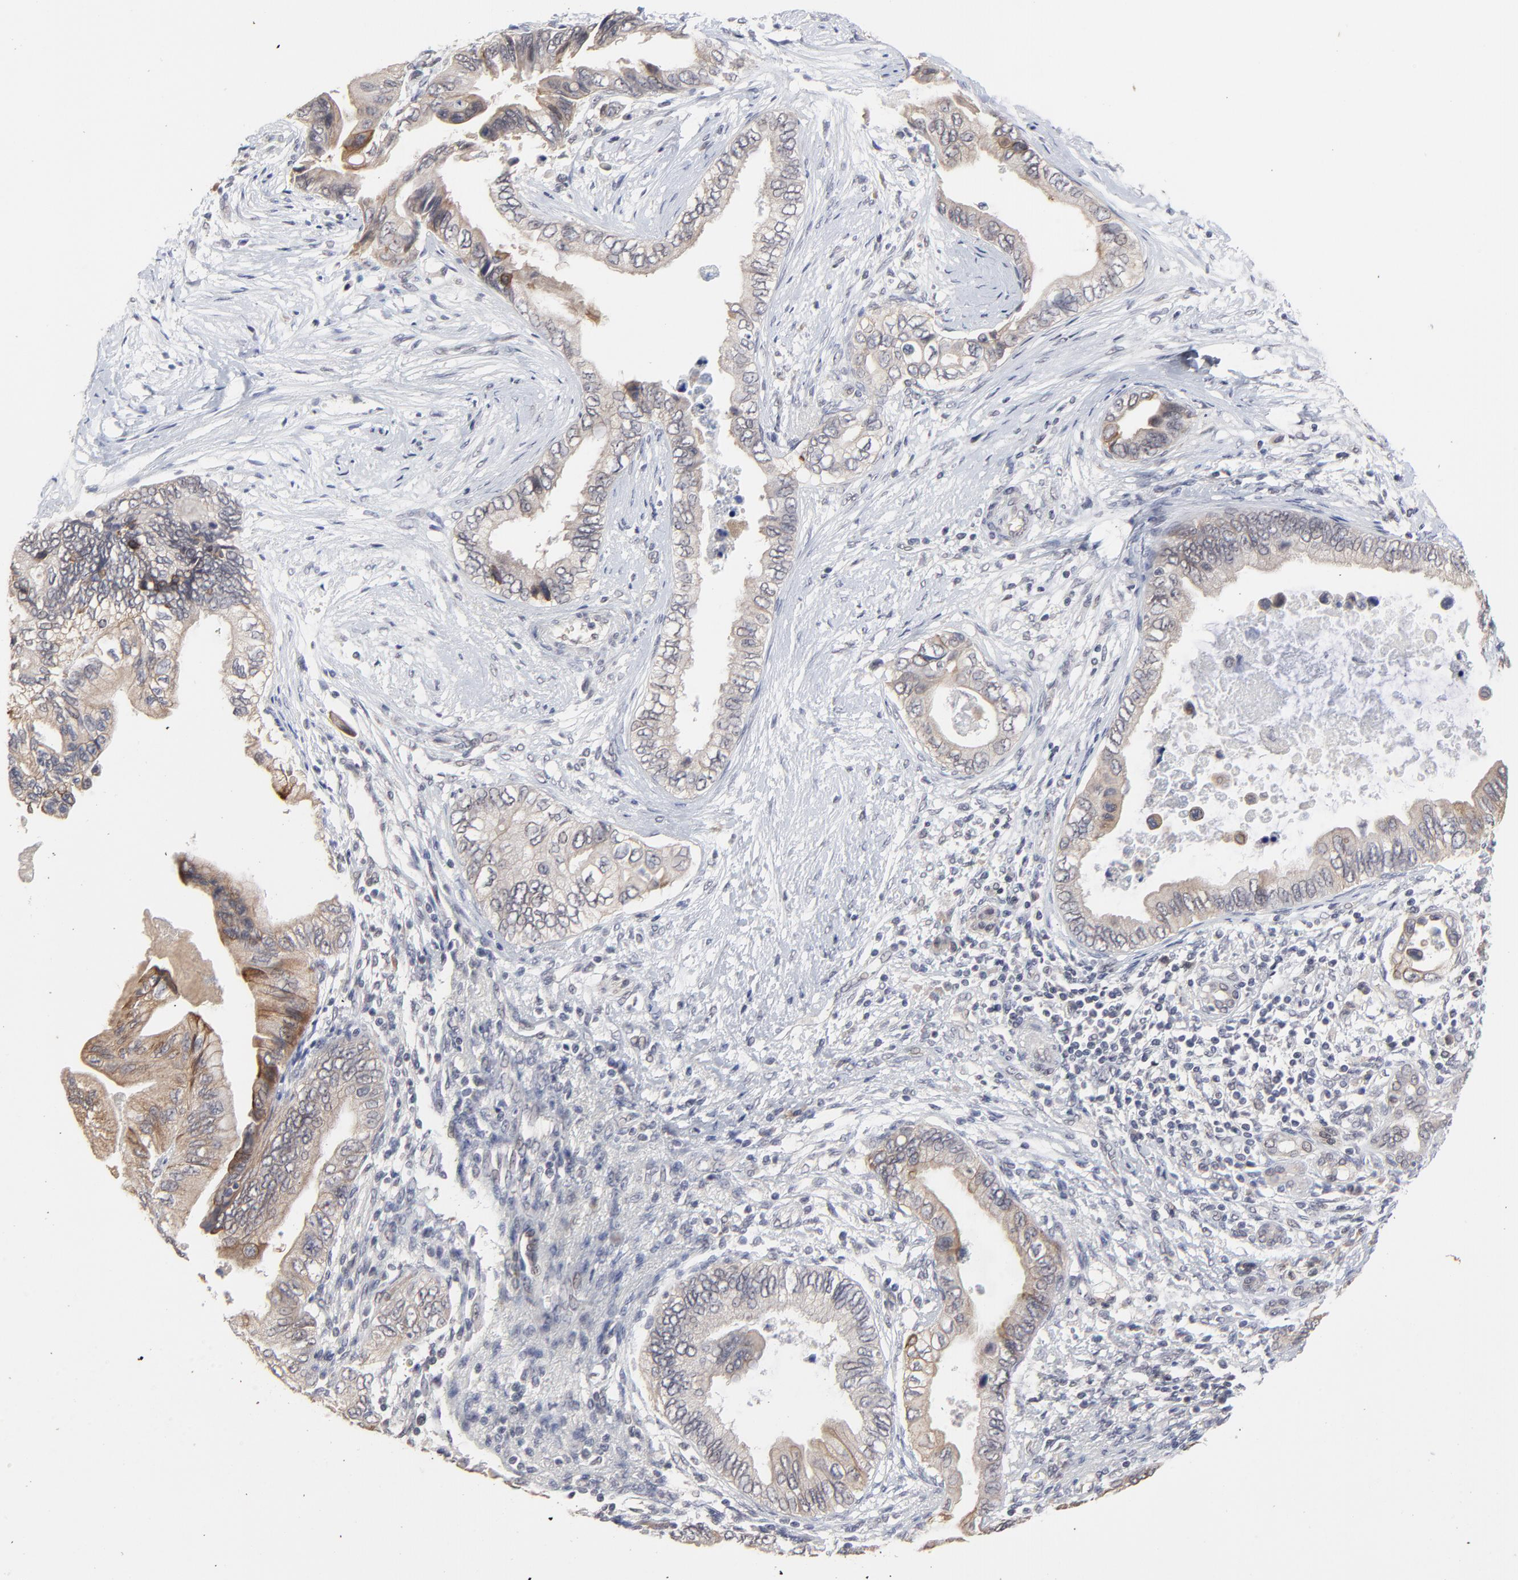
{"staining": {"intensity": "moderate", "quantity": "<25%", "location": "cytoplasmic/membranous"}, "tissue": "pancreatic cancer", "cell_type": "Tumor cells", "image_type": "cancer", "snomed": [{"axis": "morphology", "description": "Adenocarcinoma, NOS"}, {"axis": "topography", "description": "Pancreas"}], "caption": "Human pancreatic cancer stained for a protein (brown) demonstrates moderate cytoplasmic/membranous positive staining in approximately <25% of tumor cells.", "gene": "FAM199X", "patient": {"sex": "female", "age": 66}}